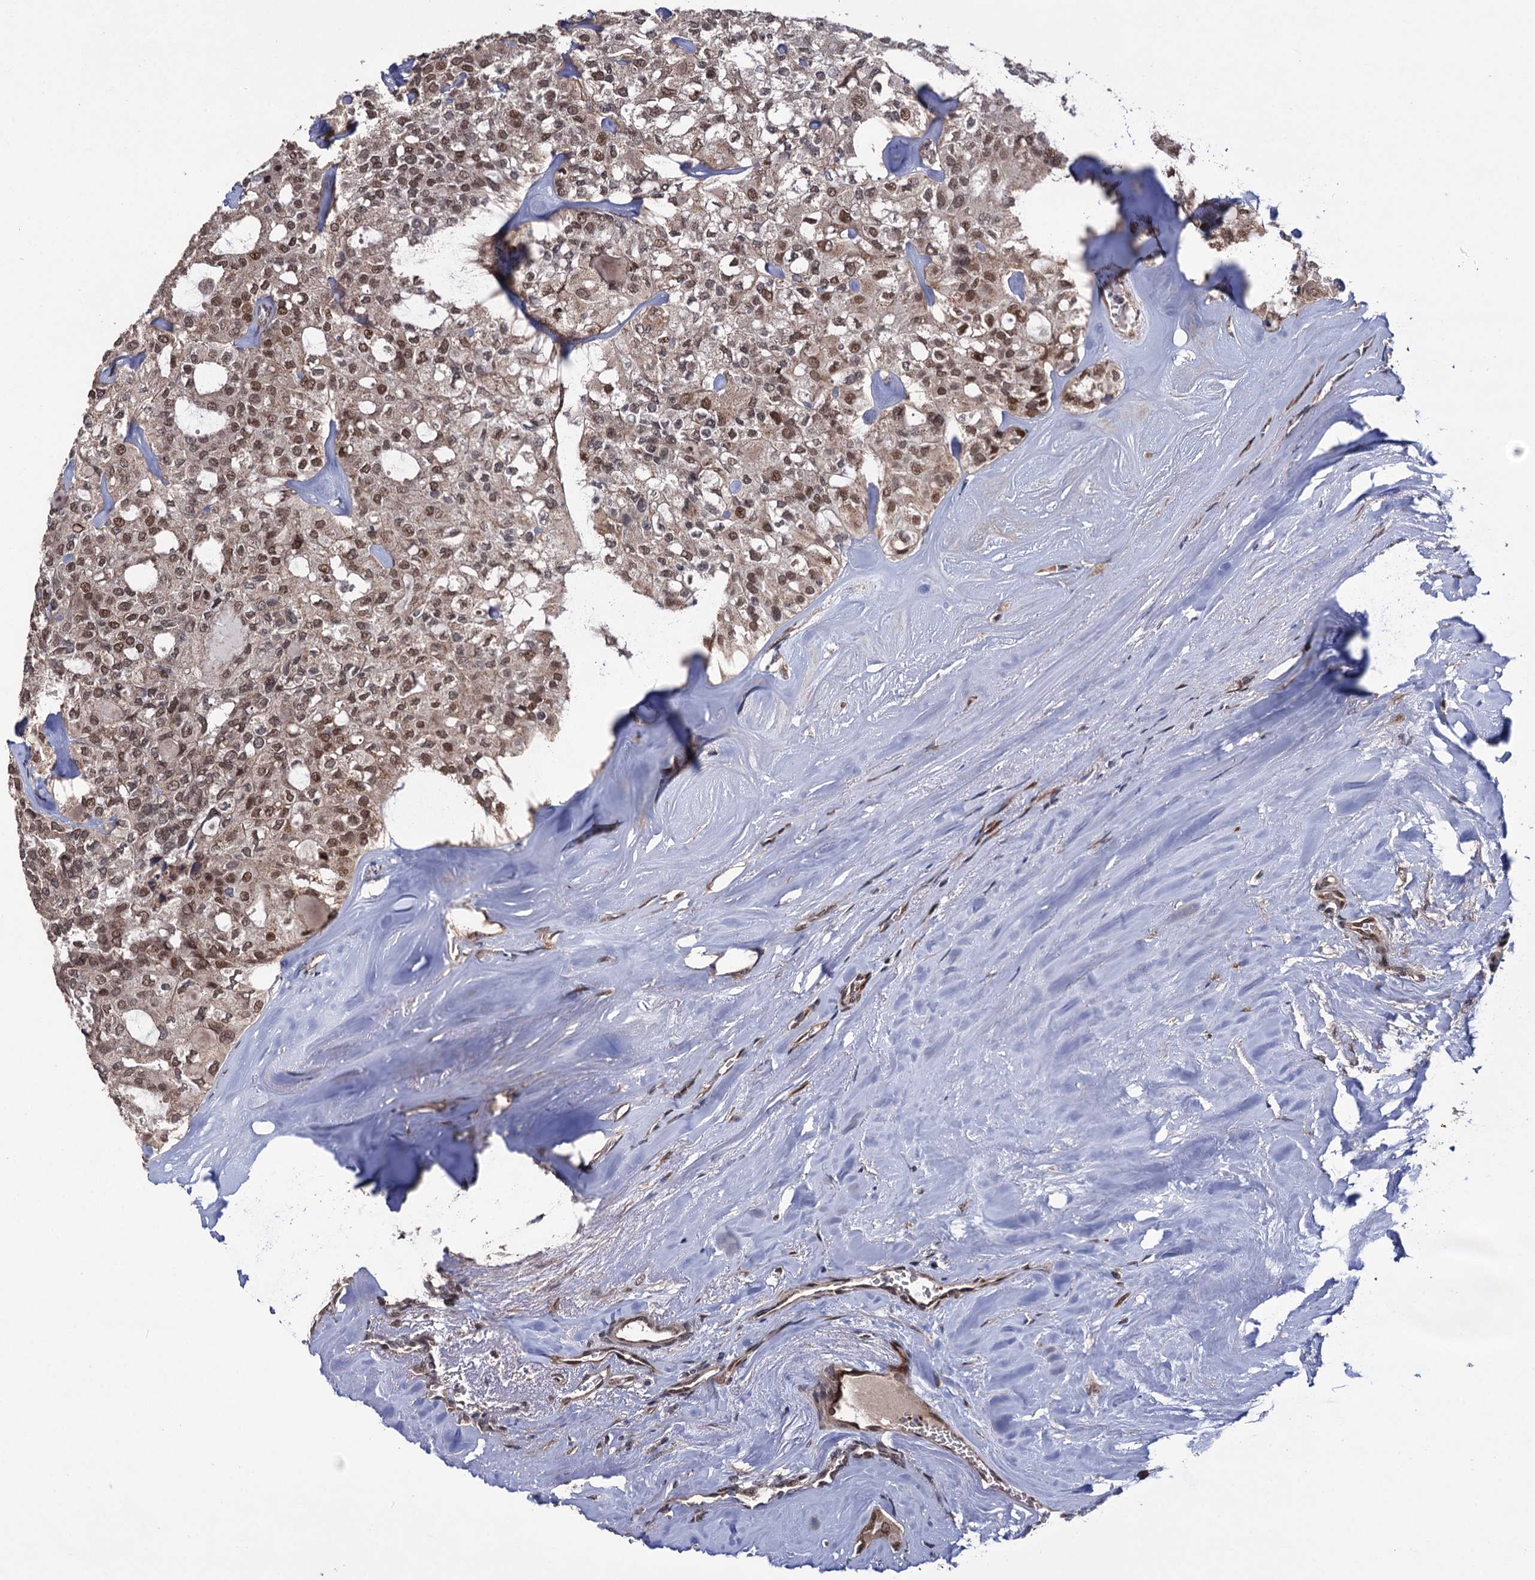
{"staining": {"intensity": "moderate", "quantity": "25%-75%", "location": "nuclear"}, "tissue": "thyroid cancer", "cell_type": "Tumor cells", "image_type": "cancer", "snomed": [{"axis": "morphology", "description": "Follicular adenoma carcinoma, NOS"}, {"axis": "topography", "description": "Thyroid gland"}], "caption": "Thyroid cancer stained for a protein (brown) shows moderate nuclear positive expression in about 25%-75% of tumor cells.", "gene": "LRRC63", "patient": {"sex": "male", "age": 75}}